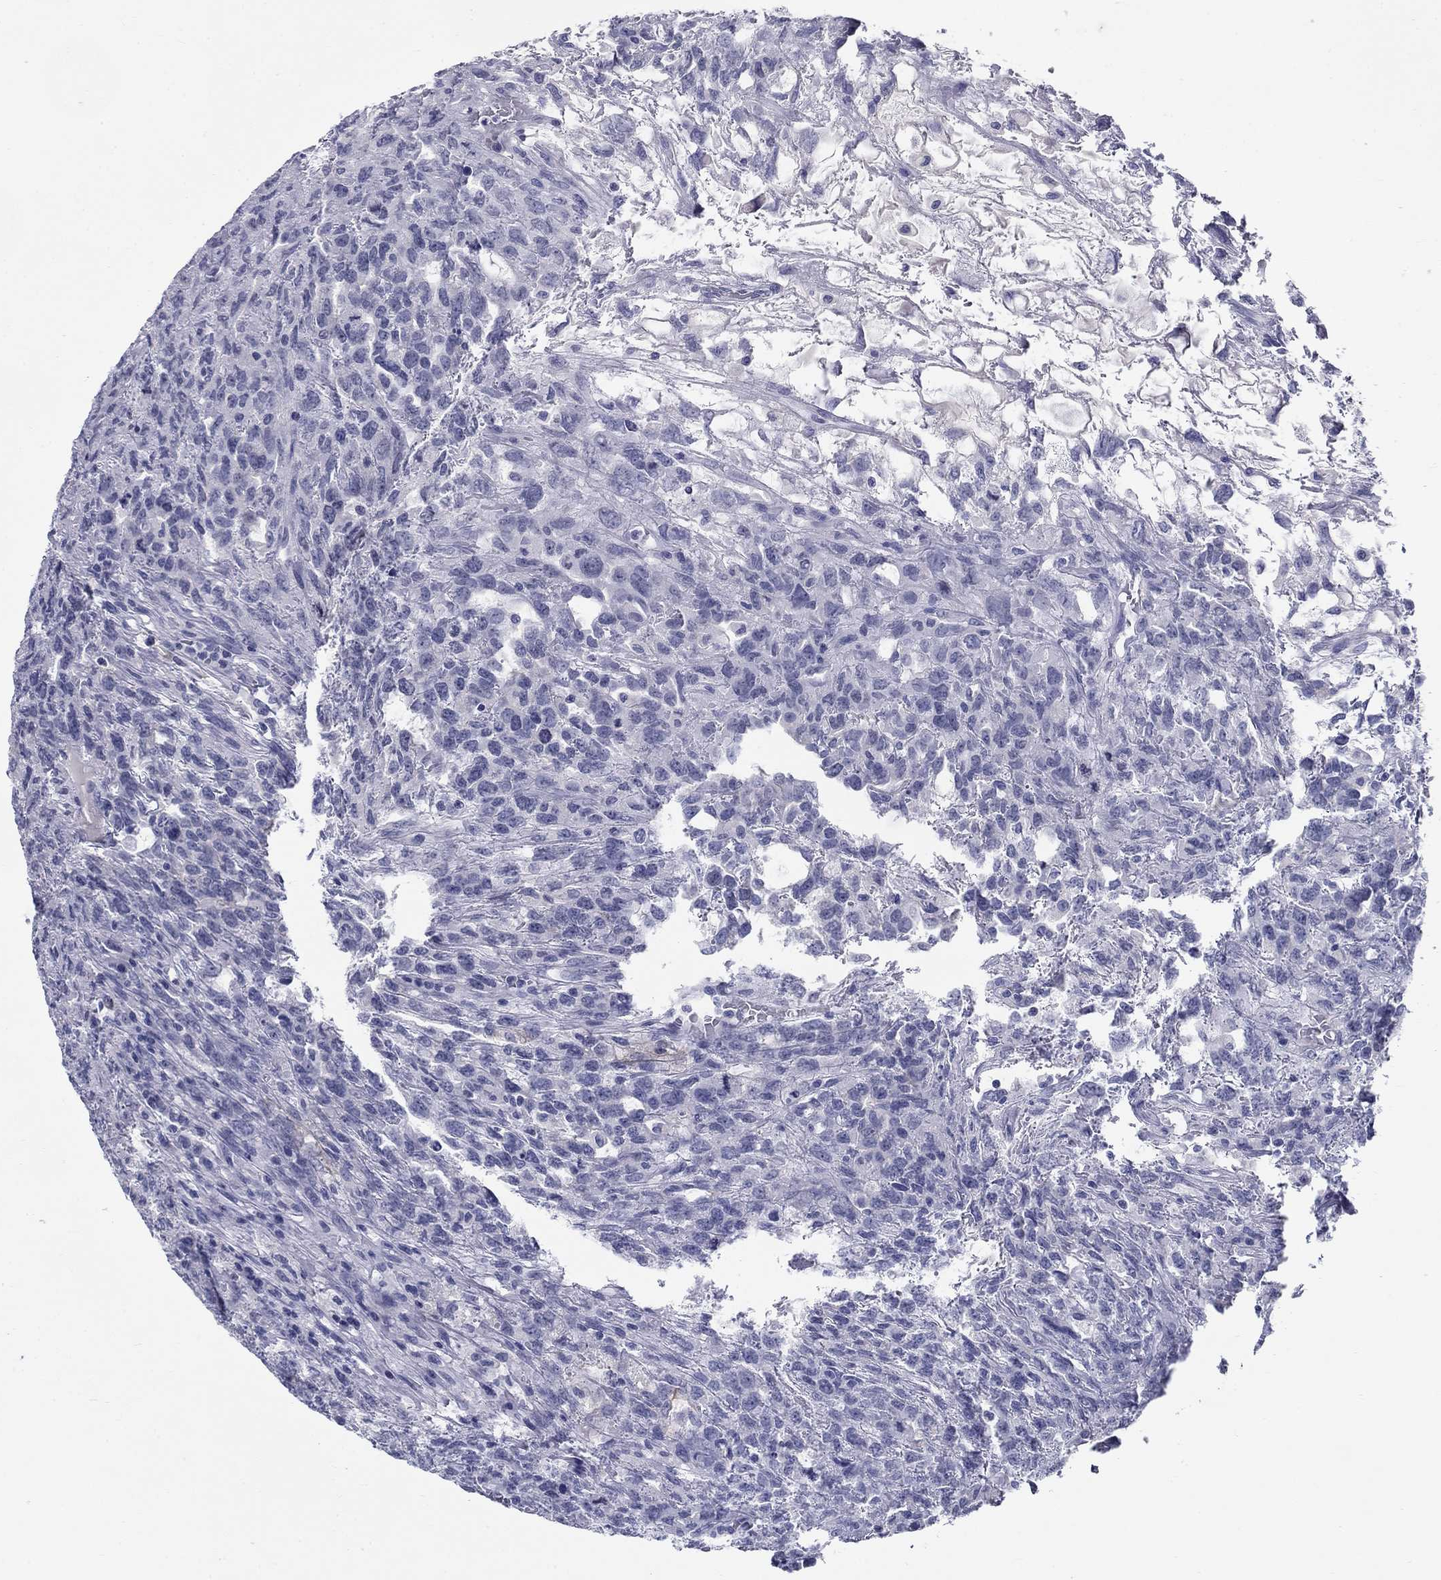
{"staining": {"intensity": "negative", "quantity": "none", "location": "none"}, "tissue": "testis cancer", "cell_type": "Tumor cells", "image_type": "cancer", "snomed": [{"axis": "morphology", "description": "Seminoma, NOS"}, {"axis": "topography", "description": "Testis"}], "caption": "Testis seminoma was stained to show a protein in brown. There is no significant positivity in tumor cells. (DAB (3,3'-diaminobenzidine) immunohistochemistry, high magnification).", "gene": "C4orf19", "patient": {"sex": "male", "age": 52}}